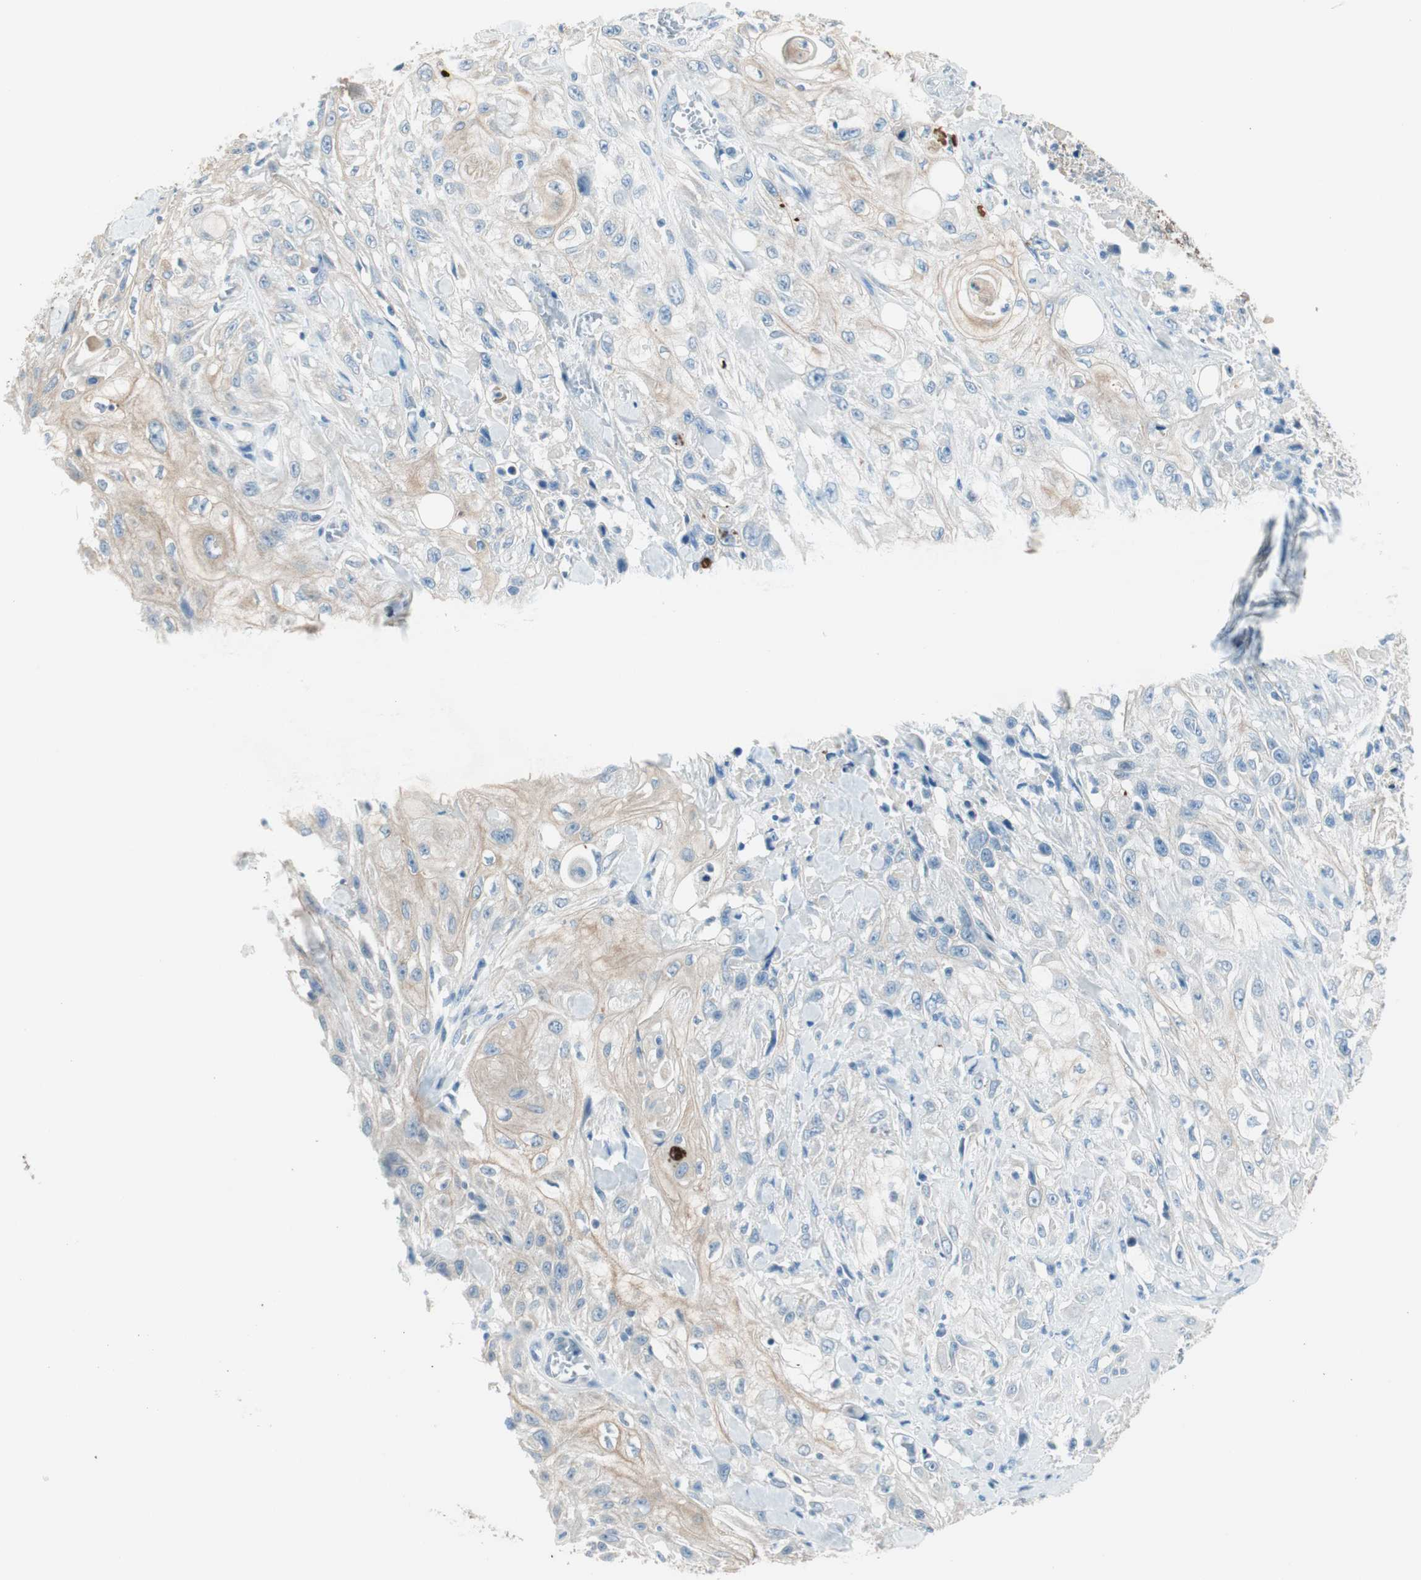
{"staining": {"intensity": "weak", "quantity": "25%-75%", "location": "cytoplasmic/membranous"}, "tissue": "skin cancer", "cell_type": "Tumor cells", "image_type": "cancer", "snomed": [{"axis": "morphology", "description": "Squamous cell carcinoma, NOS"}, {"axis": "morphology", "description": "Squamous cell carcinoma, metastatic, NOS"}, {"axis": "topography", "description": "Skin"}, {"axis": "topography", "description": "Lymph node"}], "caption": "About 25%-75% of tumor cells in skin cancer reveal weak cytoplasmic/membranous protein staining as visualized by brown immunohistochemical staining.", "gene": "GNAO1", "patient": {"sex": "male", "age": 75}}